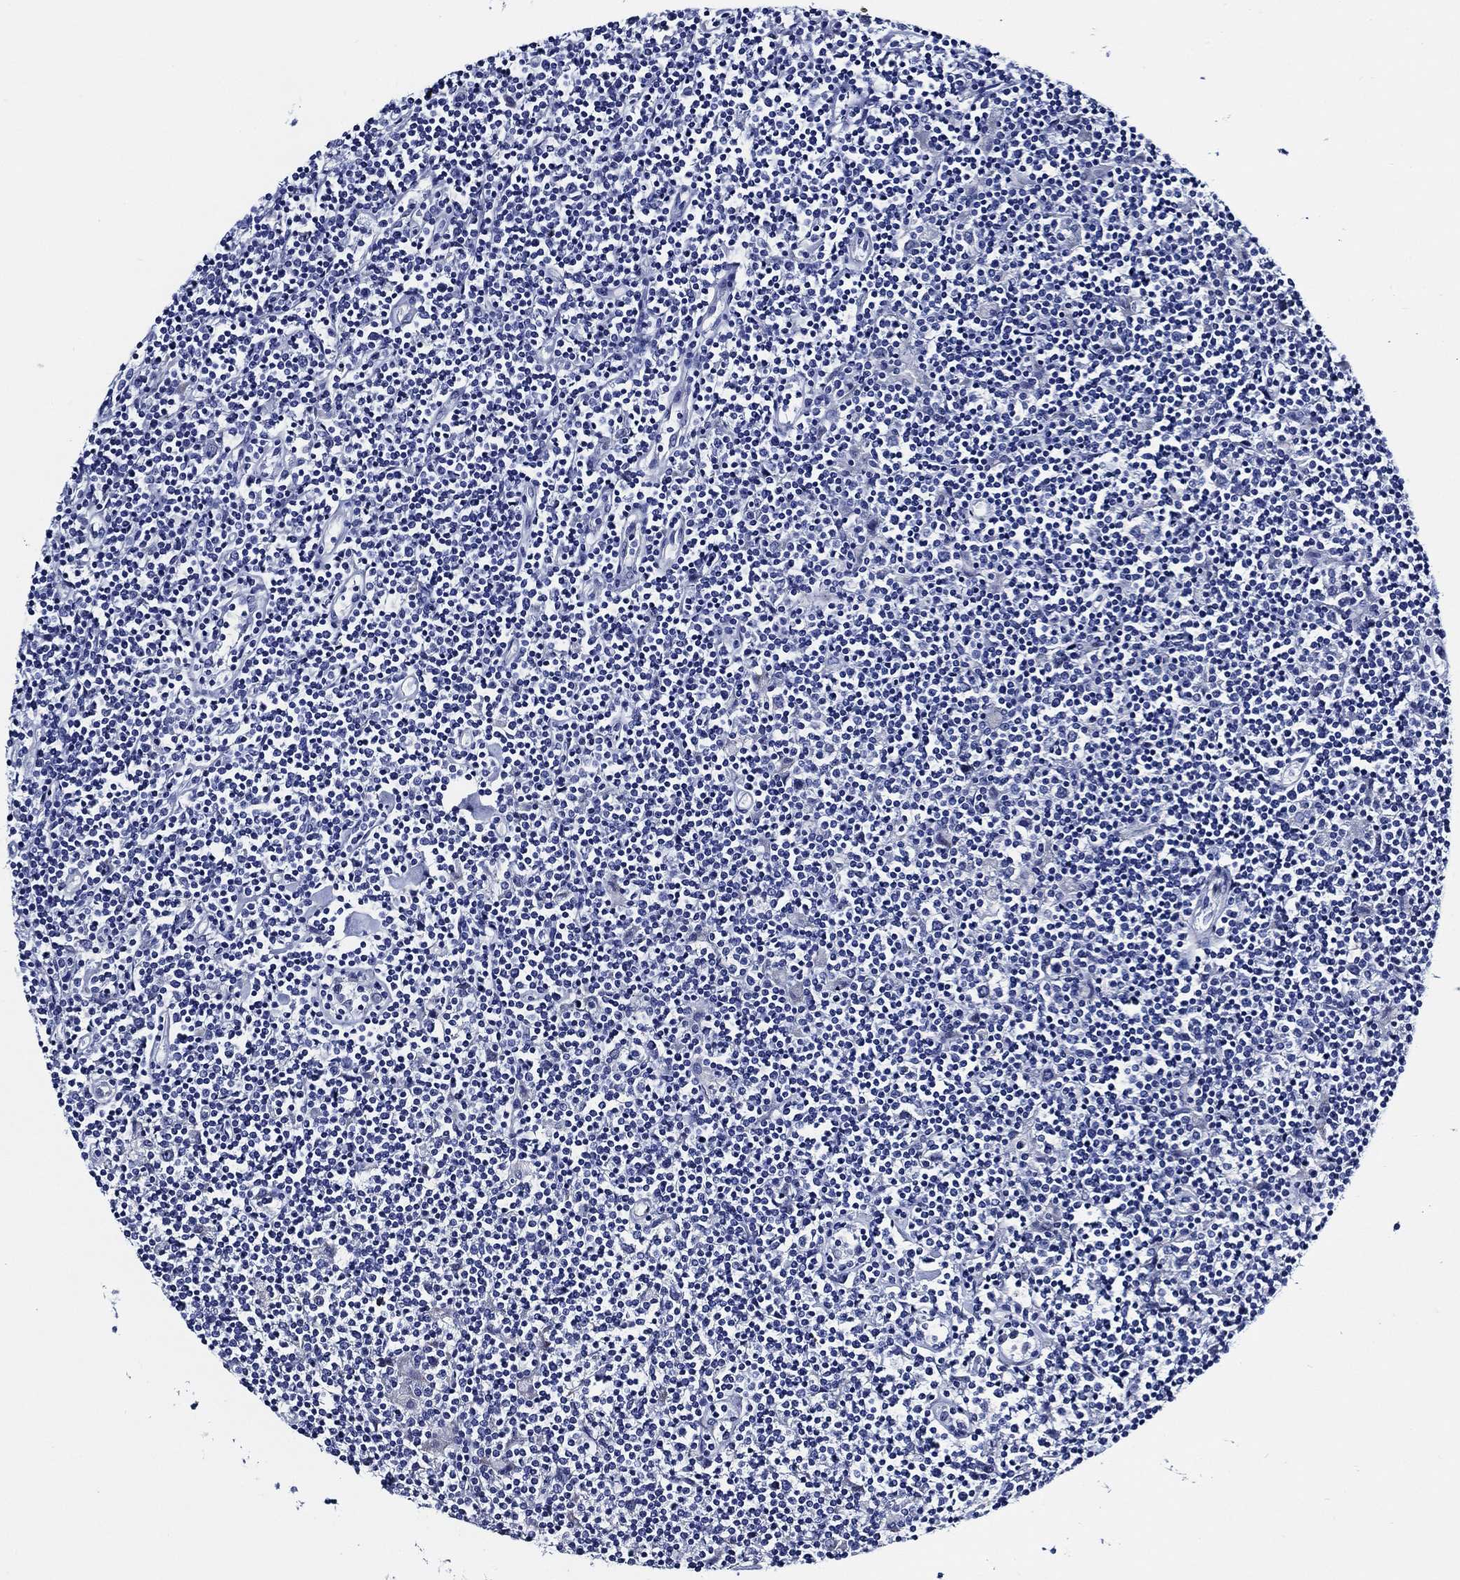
{"staining": {"intensity": "negative", "quantity": "none", "location": "none"}, "tissue": "lymphoma", "cell_type": "Tumor cells", "image_type": "cancer", "snomed": [{"axis": "morphology", "description": "Hodgkin's disease, NOS"}, {"axis": "topography", "description": "Lymph node"}], "caption": "An IHC histopathology image of lymphoma is shown. There is no staining in tumor cells of lymphoma. (DAB IHC with hematoxylin counter stain).", "gene": "WDR62", "patient": {"sex": "male", "age": 40}}